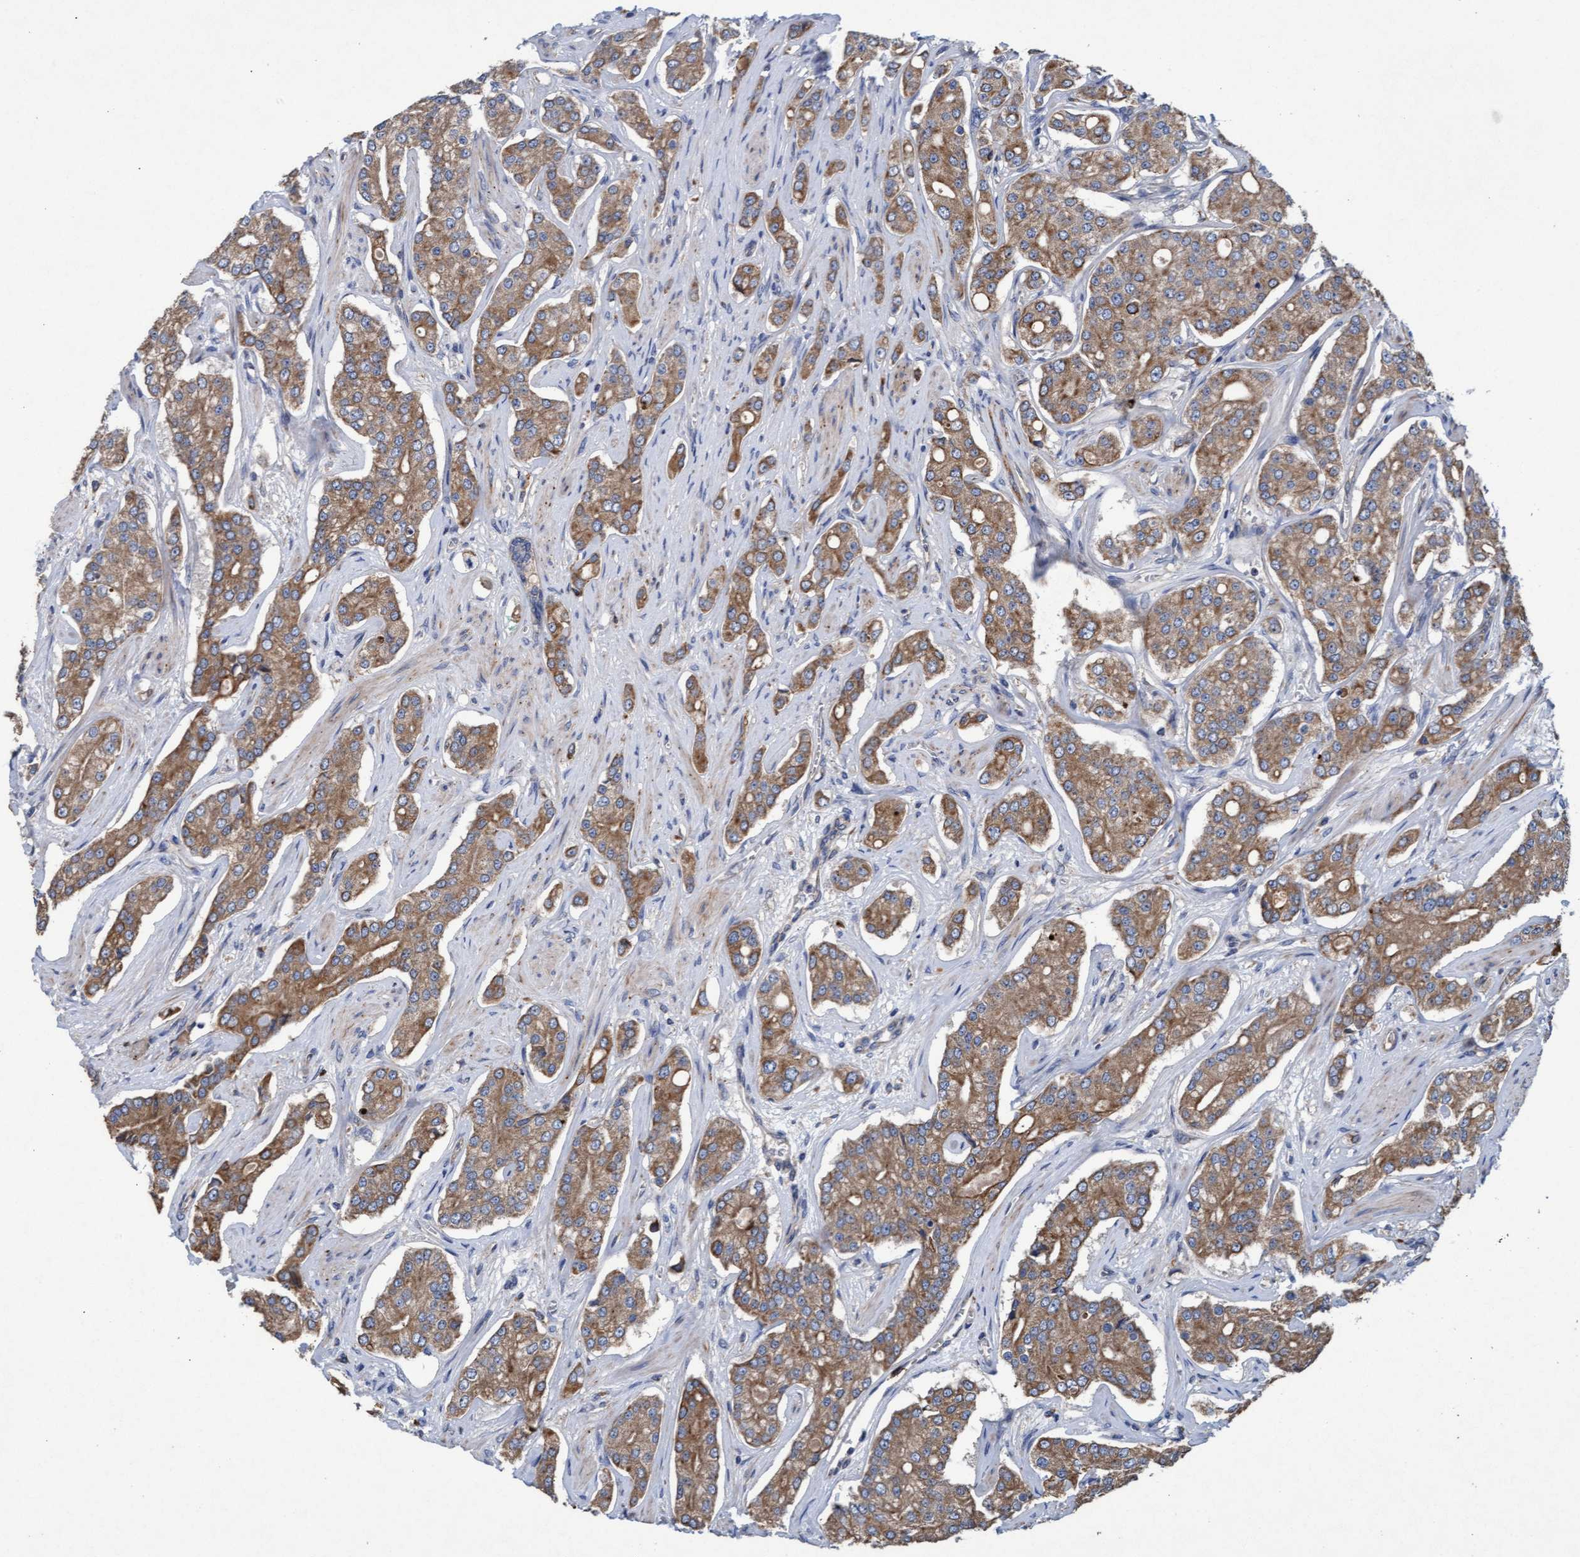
{"staining": {"intensity": "moderate", "quantity": ">75%", "location": "cytoplasmic/membranous"}, "tissue": "prostate cancer", "cell_type": "Tumor cells", "image_type": "cancer", "snomed": [{"axis": "morphology", "description": "Adenocarcinoma, High grade"}, {"axis": "topography", "description": "Prostate"}], "caption": "Protein staining shows moderate cytoplasmic/membranous positivity in approximately >75% of tumor cells in high-grade adenocarcinoma (prostate).", "gene": "MRPL38", "patient": {"sex": "male", "age": 71}}